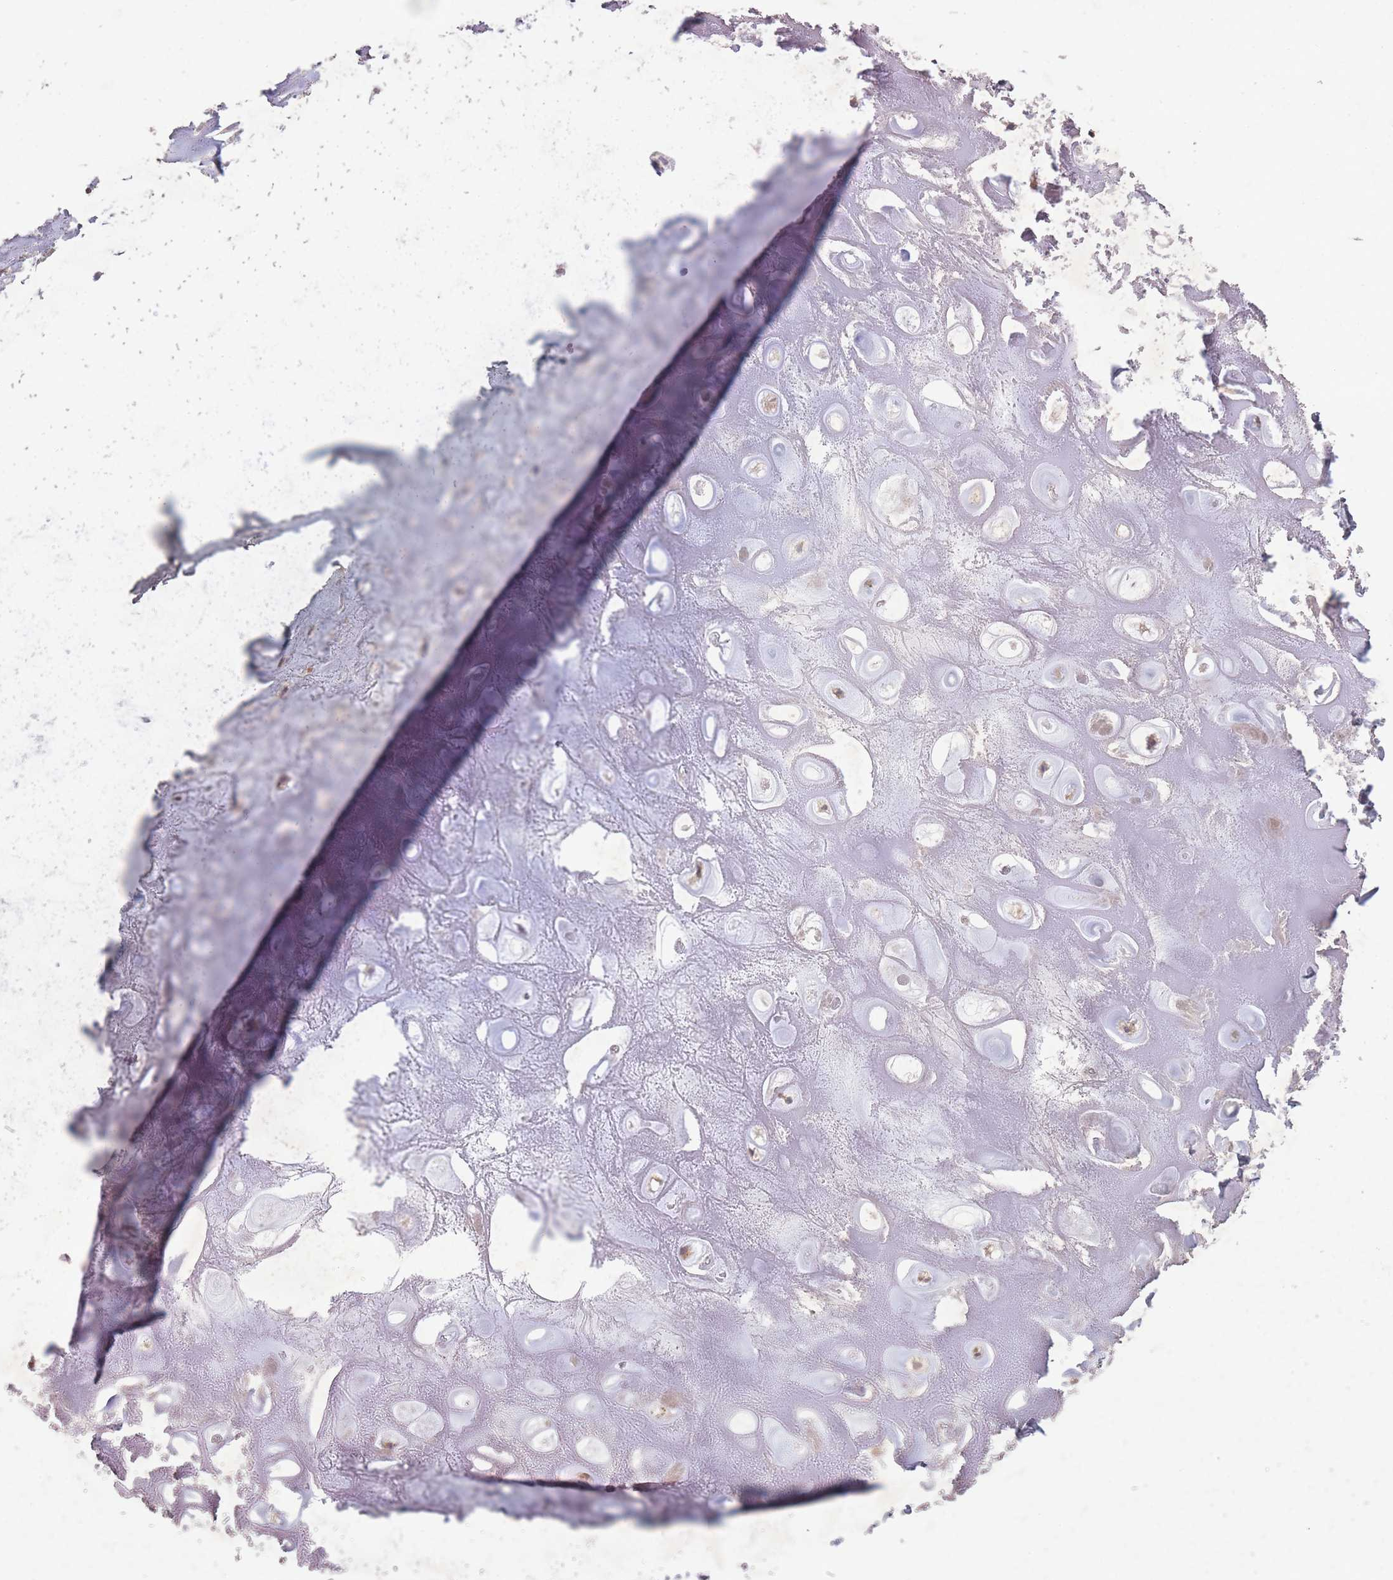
{"staining": {"intensity": "negative", "quantity": "none", "location": "none"}, "tissue": "adipose tissue", "cell_type": "Adipocytes", "image_type": "normal", "snomed": [{"axis": "morphology", "description": "Normal tissue, NOS"}, {"axis": "topography", "description": "Cartilage tissue"}], "caption": "Unremarkable adipose tissue was stained to show a protein in brown. There is no significant staining in adipocytes.", "gene": "OR2V1", "patient": {"sex": "male", "age": 81}}